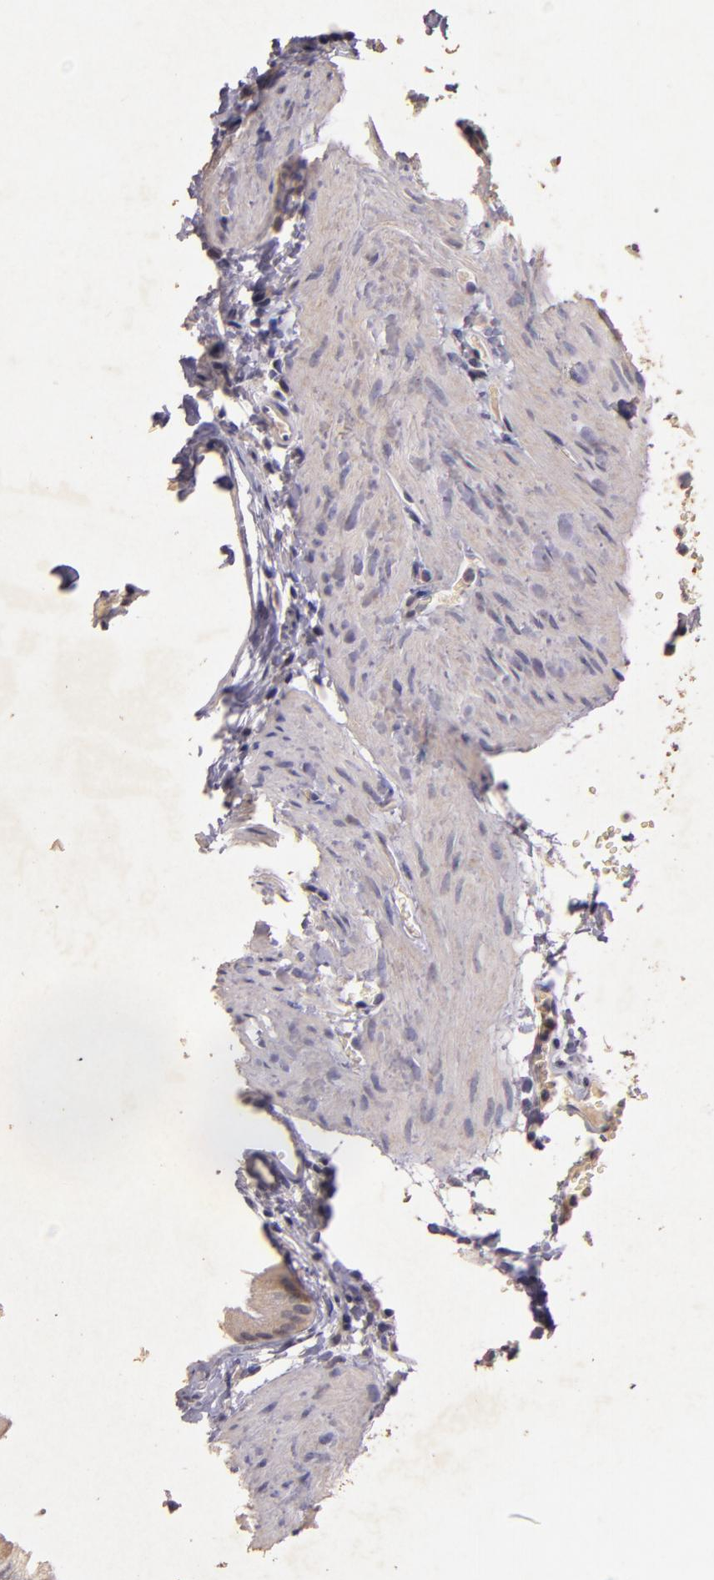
{"staining": {"intensity": "weak", "quantity": "25%-75%", "location": "cytoplasmic/membranous"}, "tissue": "gallbladder", "cell_type": "Glandular cells", "image_type": "normal", "snomed": [{"axis": "morphology", "description": "Normal tissue, NOS"}, {"axis": "topography", "description": "Gallbladder"}], "caption": "IHC histopathology image of normal gallbladder: human gallbladder stained using IHC exhibits low levels of weak protein expression localized specifically in the cytoplasmic/membranous of glandular cells, appearing as a cytoplasmic/membranous brown color.", "gene": "BCL2L13", "patient": {"sex": "female", "age": 24}}